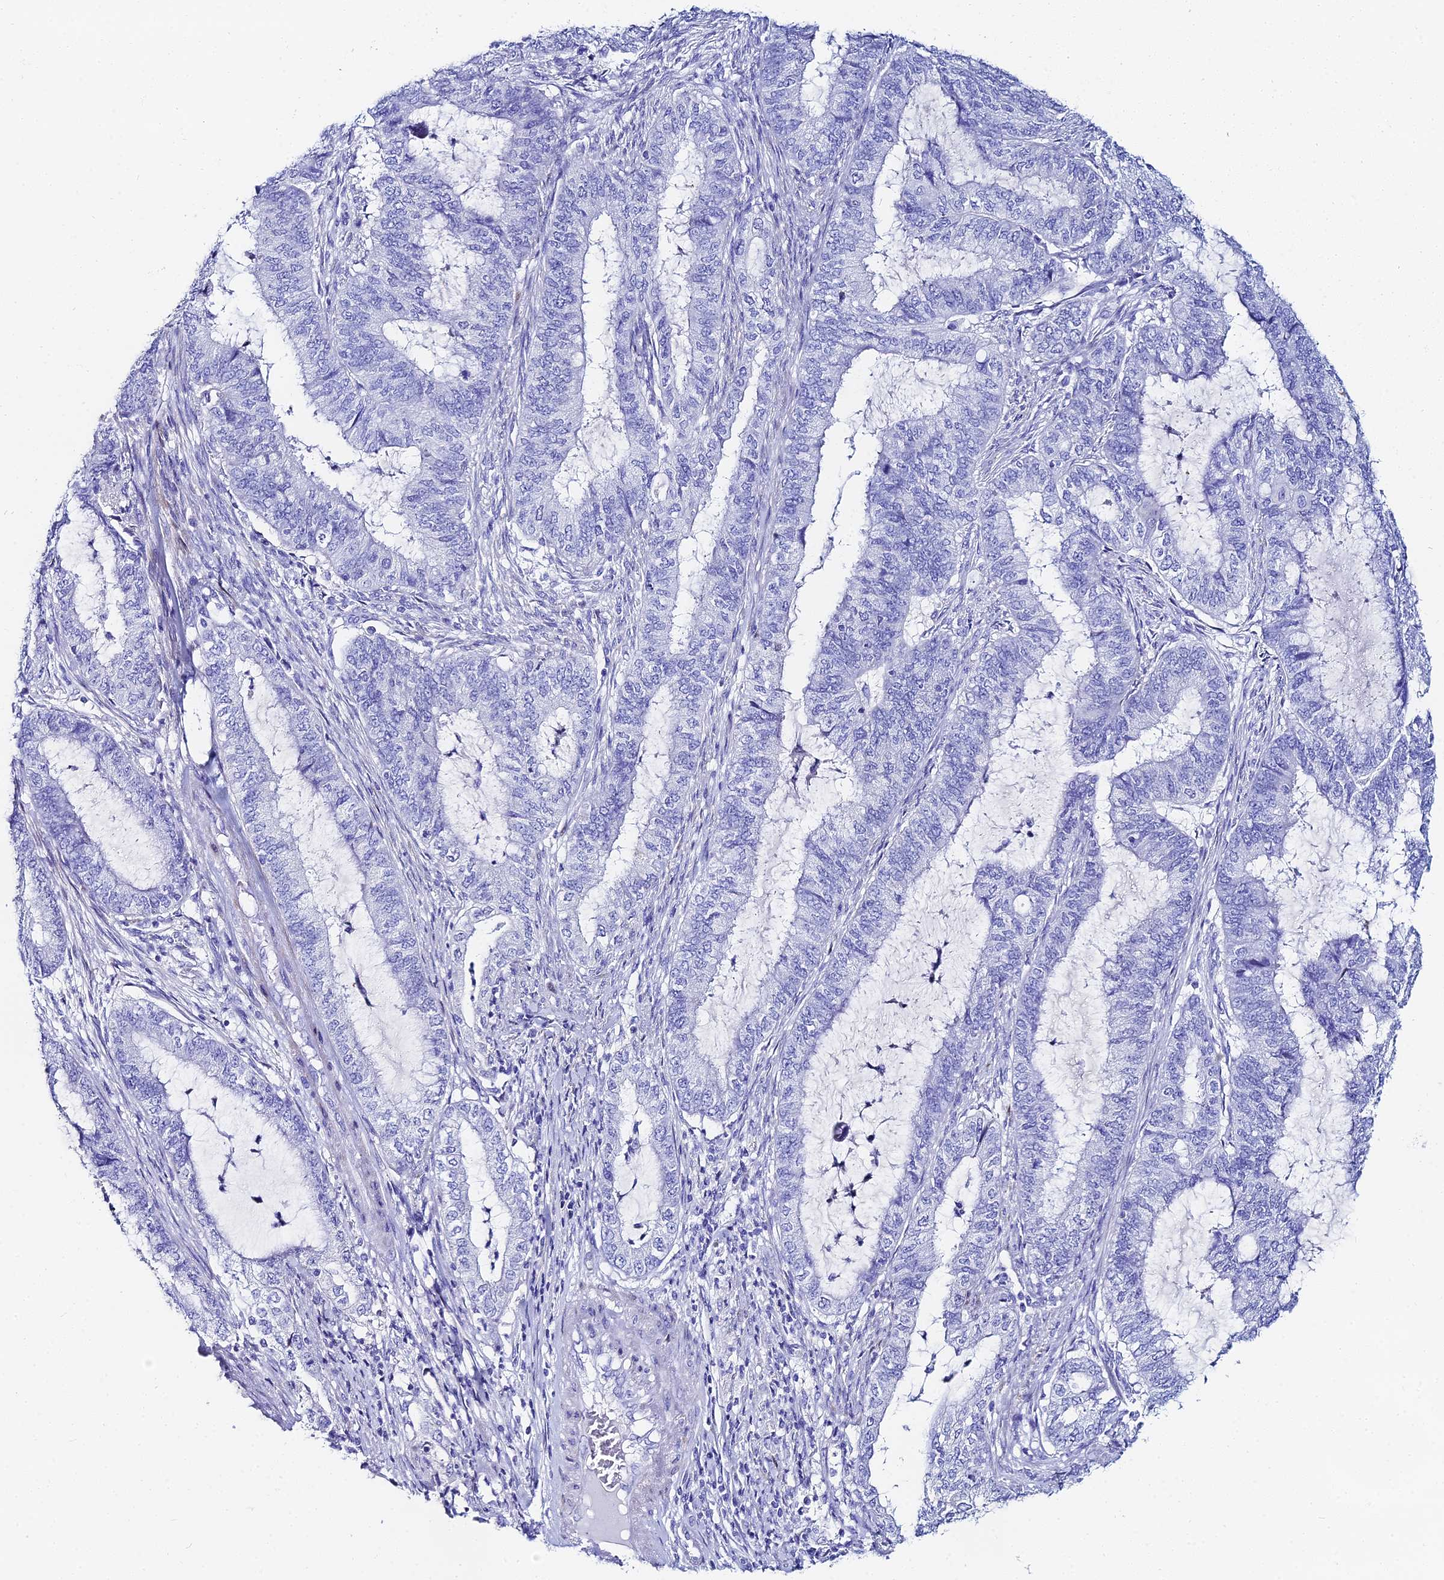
{"staining": {"intensity": "negative", "quantity": "none", "location": "none"}, "tissue": "endometrial cancer", "cell_type": "Tumor cells", "image_type": "cancer", "snomed": [{"axis": "morphology", "description": "Adenocarcinoma, NOS"}, {"axis": "topography", "description": "Endometrium"}], "caption": "This is an immunohistochemistry (IHC) histopathology image of human endometrial cancer (adenocarcinoma). There is no expression in tumor cells.", "gene": "HSPA1L", "patient": {"sex": "female", "age": 51}}